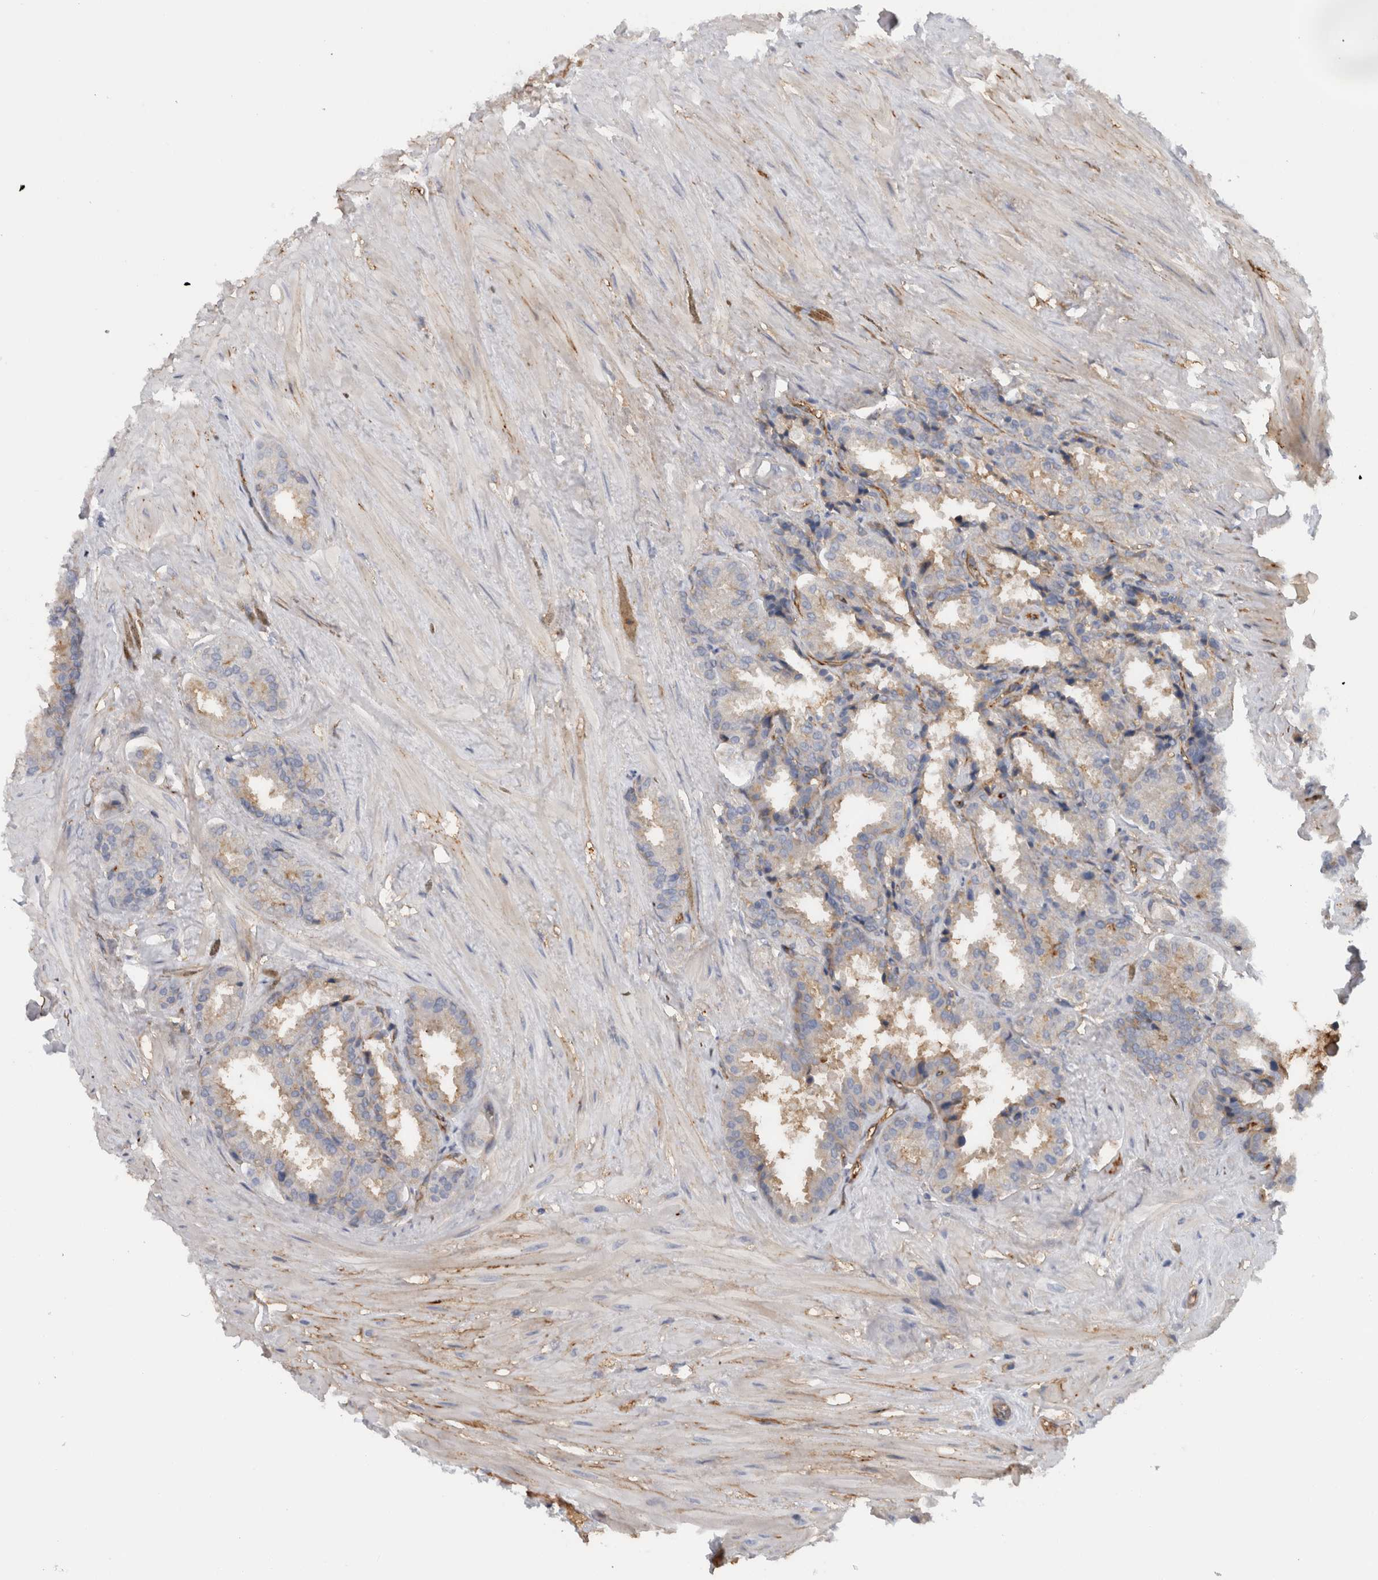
{"staining": {"intensity": "moderate", "quantity": "25%-75%", "location": "cytoplasmic/membranous"}, "tissue": "seminal vesicle", "cell_type": "Glandular cells", "image_type": "normal", "snomed": [{"axis": "morphology", "description": "Normal tissue, NOS"}, {"axis": "topography", "description": "Seminal veicle"}], "caption": "Protein staining of benign seminal vesicle demonstrates moderate cytoplasmic/membranous staining in about 25%-75% of glandular cells.", "gene": "CD59", "patient": {"sex": "male", "age": 46}}